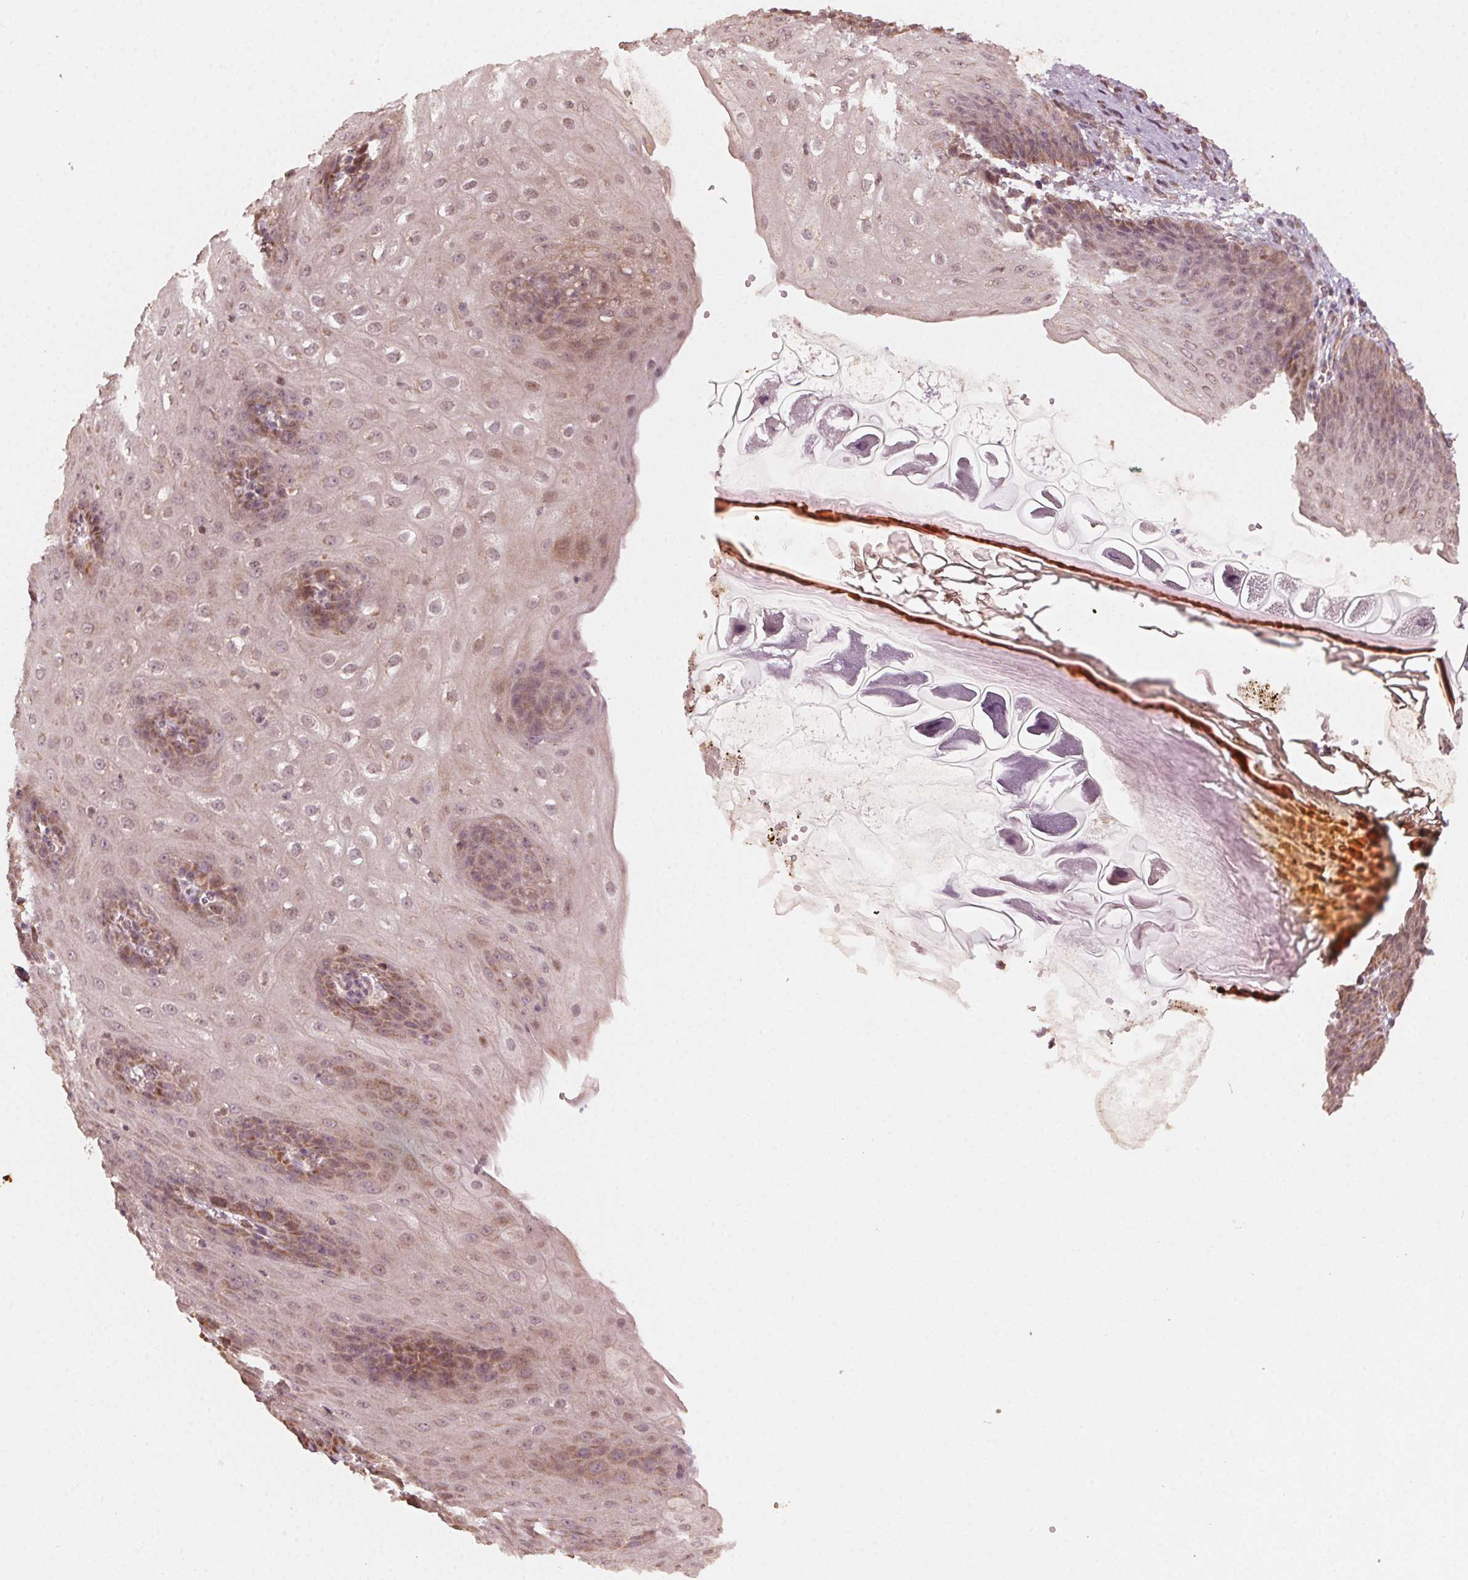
{"staining": {"intensity": "moderate", "quantity": "25%-75%", "location": "cytoplasmic/membranous"}, "tissue": "esophagus", "cell_type": "Squamous epithelial cells", "image_type": "normal", "snomed": [{"axis": "morphology", "description": "Normal tissue, NOS"}, {"axis": "topography", "description": "Esophagus"}], "caption": "DAB (3,3'-diaminobenzidine) immunohistochemical staining of normal esophagus demonstrates moderate cytoplasmic/membranous protein staining in about 25%-75% of squamous epithelial cells.", "gene": "WBP2", "patient": {"sex": "male", "age": 71}}